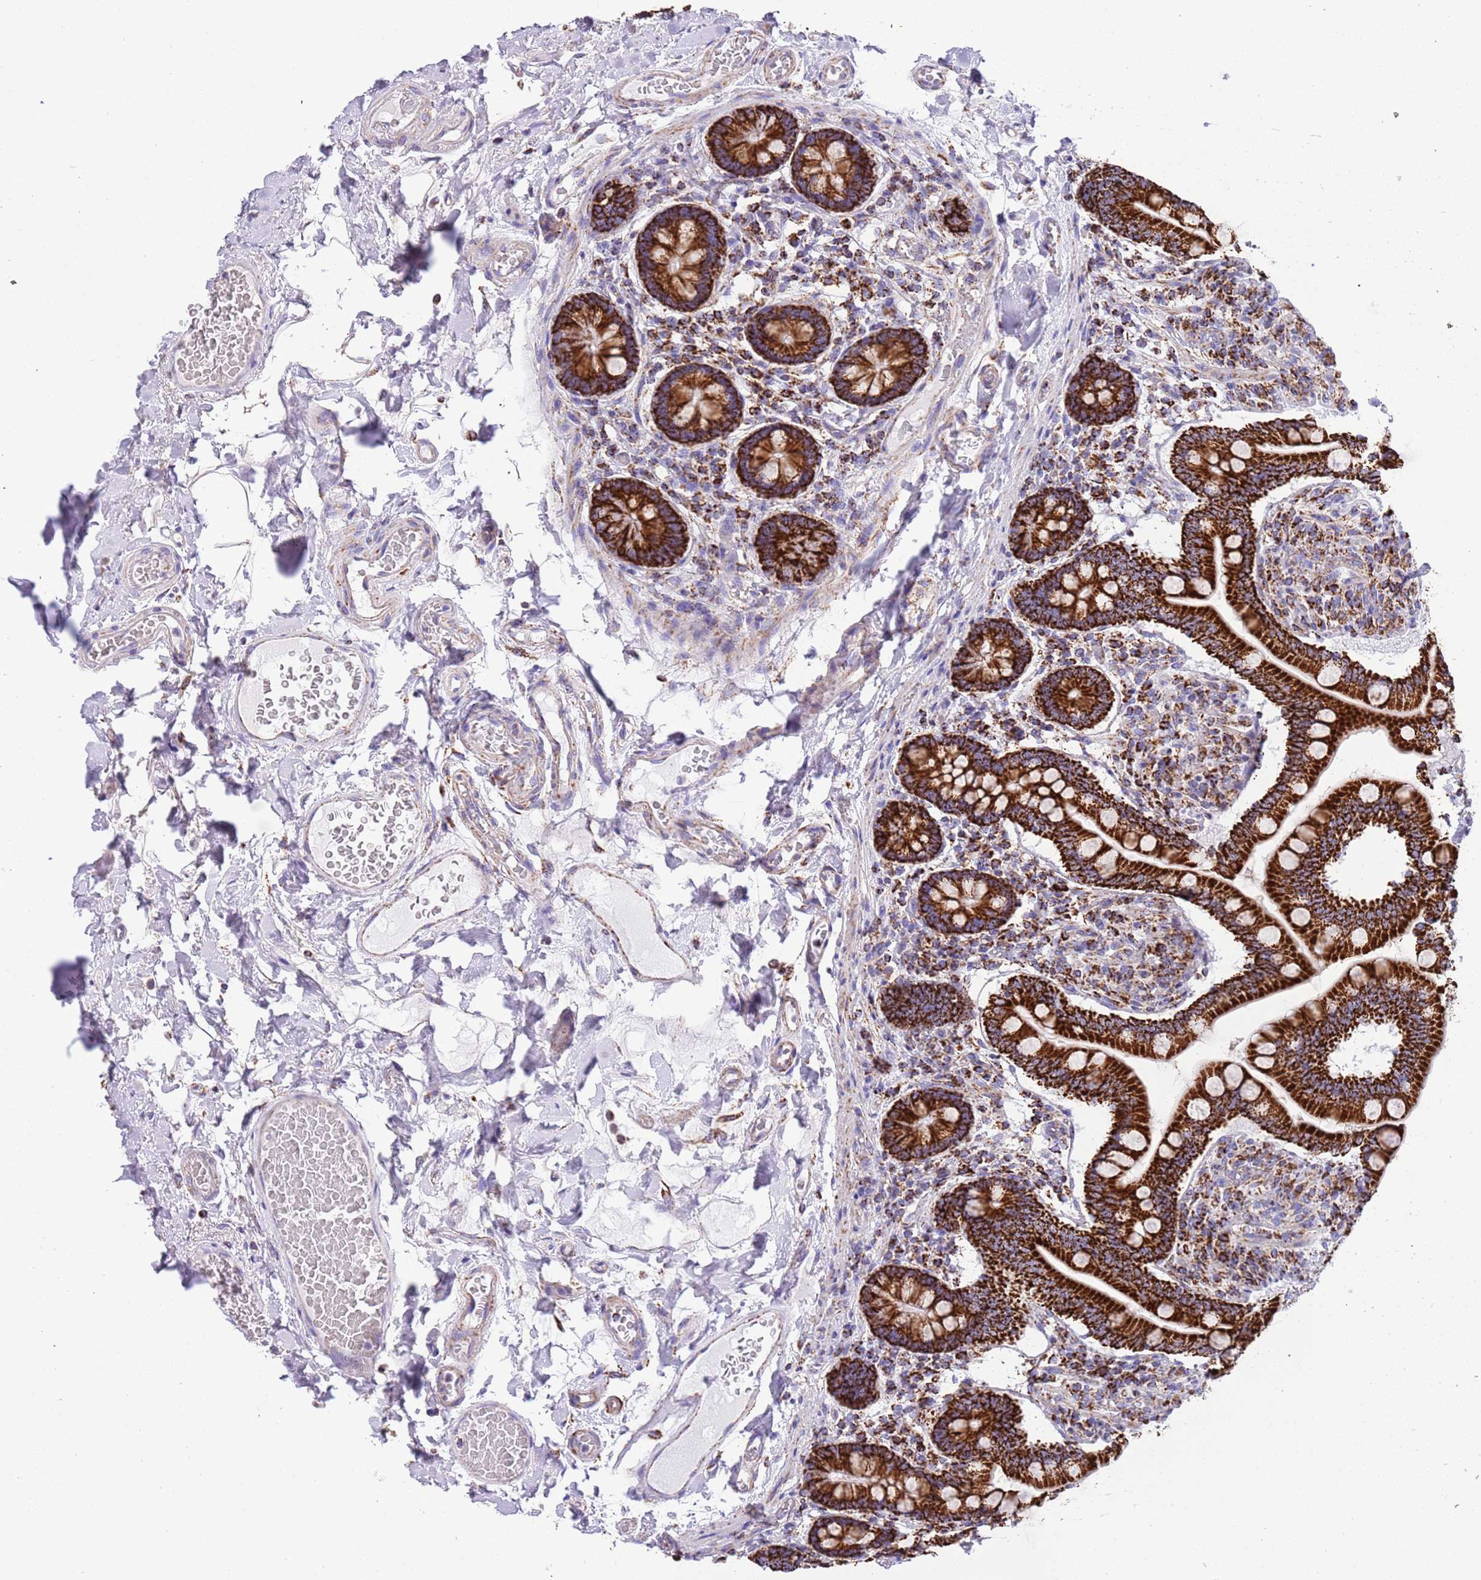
{"staining": {"intensity": "strong", "quantity": ">75%", "location": "cytoplasmic/membranous"}, "tissue": "small intestine", "cell_type": "Glandular cells", "image_type": "normal", "snomed": [{"axis": "morphology", "description": "Normal tissue, NOS"}, {"axis": "topography", "description": "Small intestine"}], "caption": "Protein staining by immunohistochemistry (IHC) reveals strong cytoplasmic/membranous expression in approximately >75% of glandular cells in benign small intestine. (Brightfield microscopy of DAB IHC at high magnification).", "gene": "SUCLG2", "patient": {"sex": "female", "age": 64}}